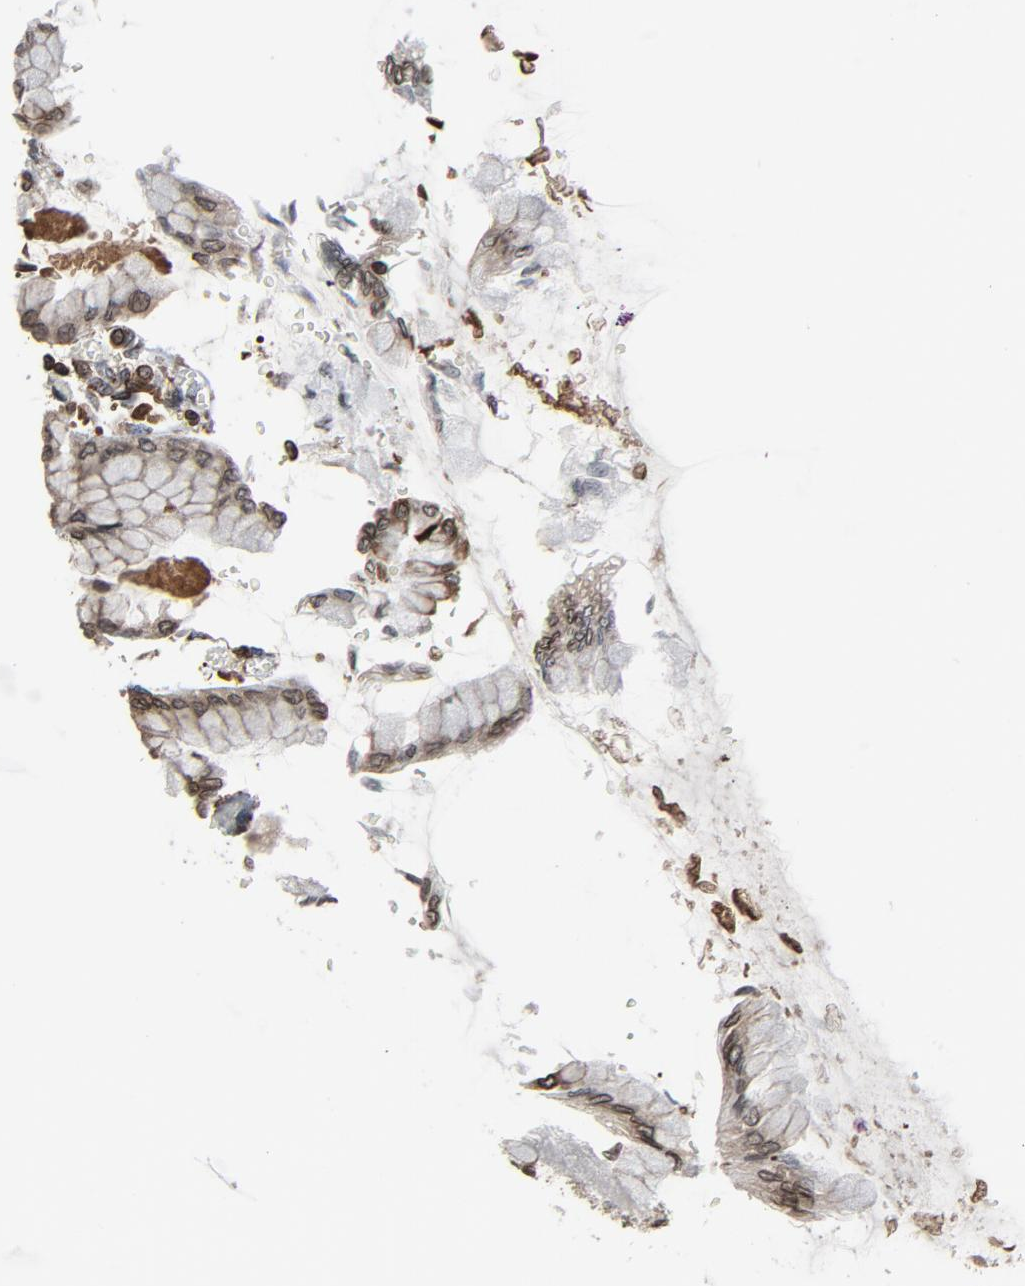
{"staining": {"intensity": "moderate", "quantity": "<25%", "location": "cytoplasmic/membranous,nuclear"}, "tissue": "stomach", "cell_type": "Glandular cells", "image_type": "normal", "snomed": [{"axis": "morphology", "description": "Normal tissue, NOS"}, {"axis": "topography", "description": "Stomach, upper"}], "caption": "Human stomach stained with a brown dye demonstrates moderate cytoplasmic/membranous,nuclear positive expression in approximately <25% of glandular cells.", "gene": "UBE2D1", "patient": {"sex": "female", "age": 56}}